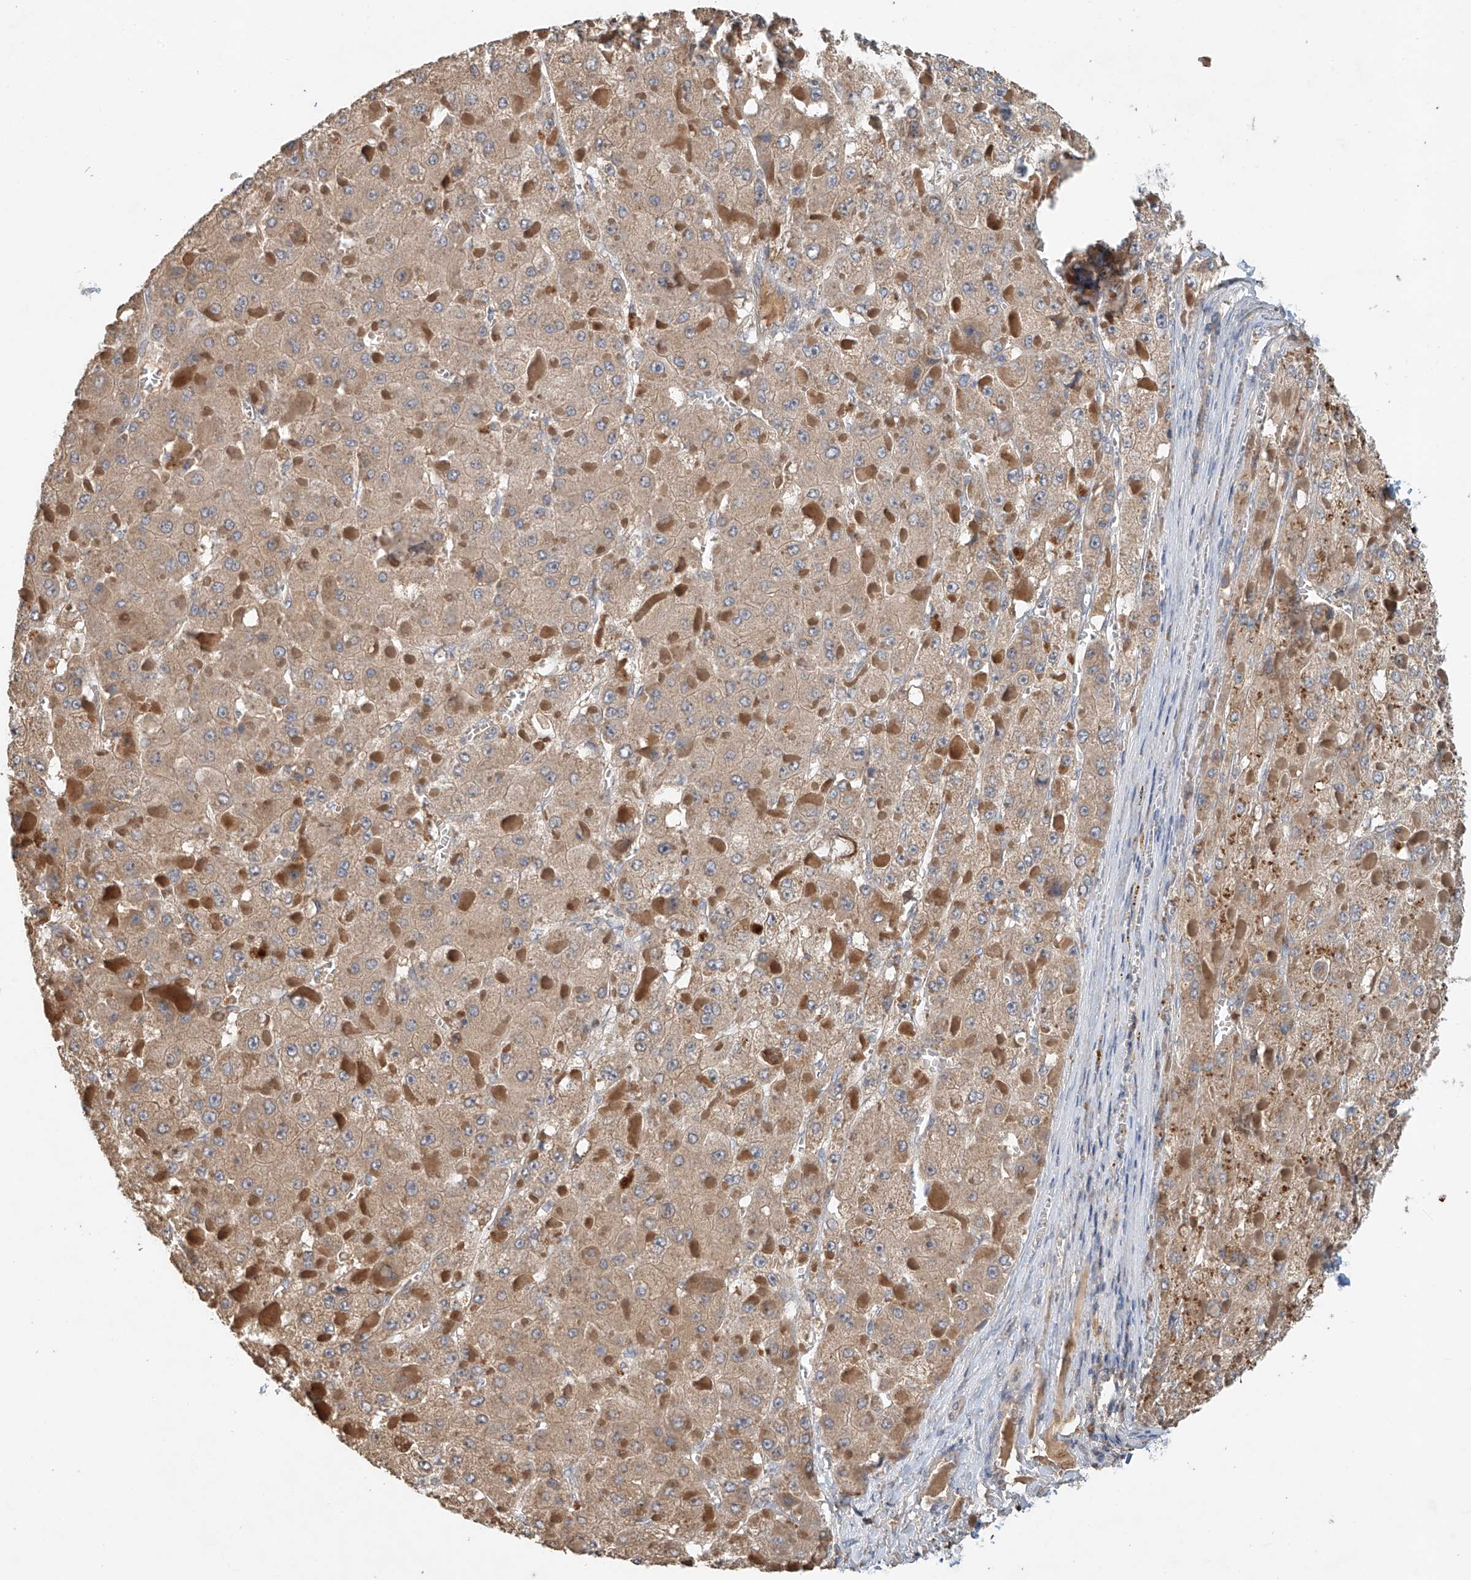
{"staining": {"intensity": "weak", "quantity": ">75%", "location": "cytoplasmic/membranous"}, "tissue": "liver cancer", "cell_type": "Tumor cells", "image_type": "cancer", "snomed": [{"axis": "morphology", "description": "Carcinoma, Hepatocellular, NOS"}, {"axis": "topography", "description": "Liver"}], "caption": "Protein analysis of liver cancer tissue exhibits weak cytoplasmic/membranous expression in about >75% of tumor cells.", "gene": "GNB1L", "patient": {"sex": "female", "age": 73}}